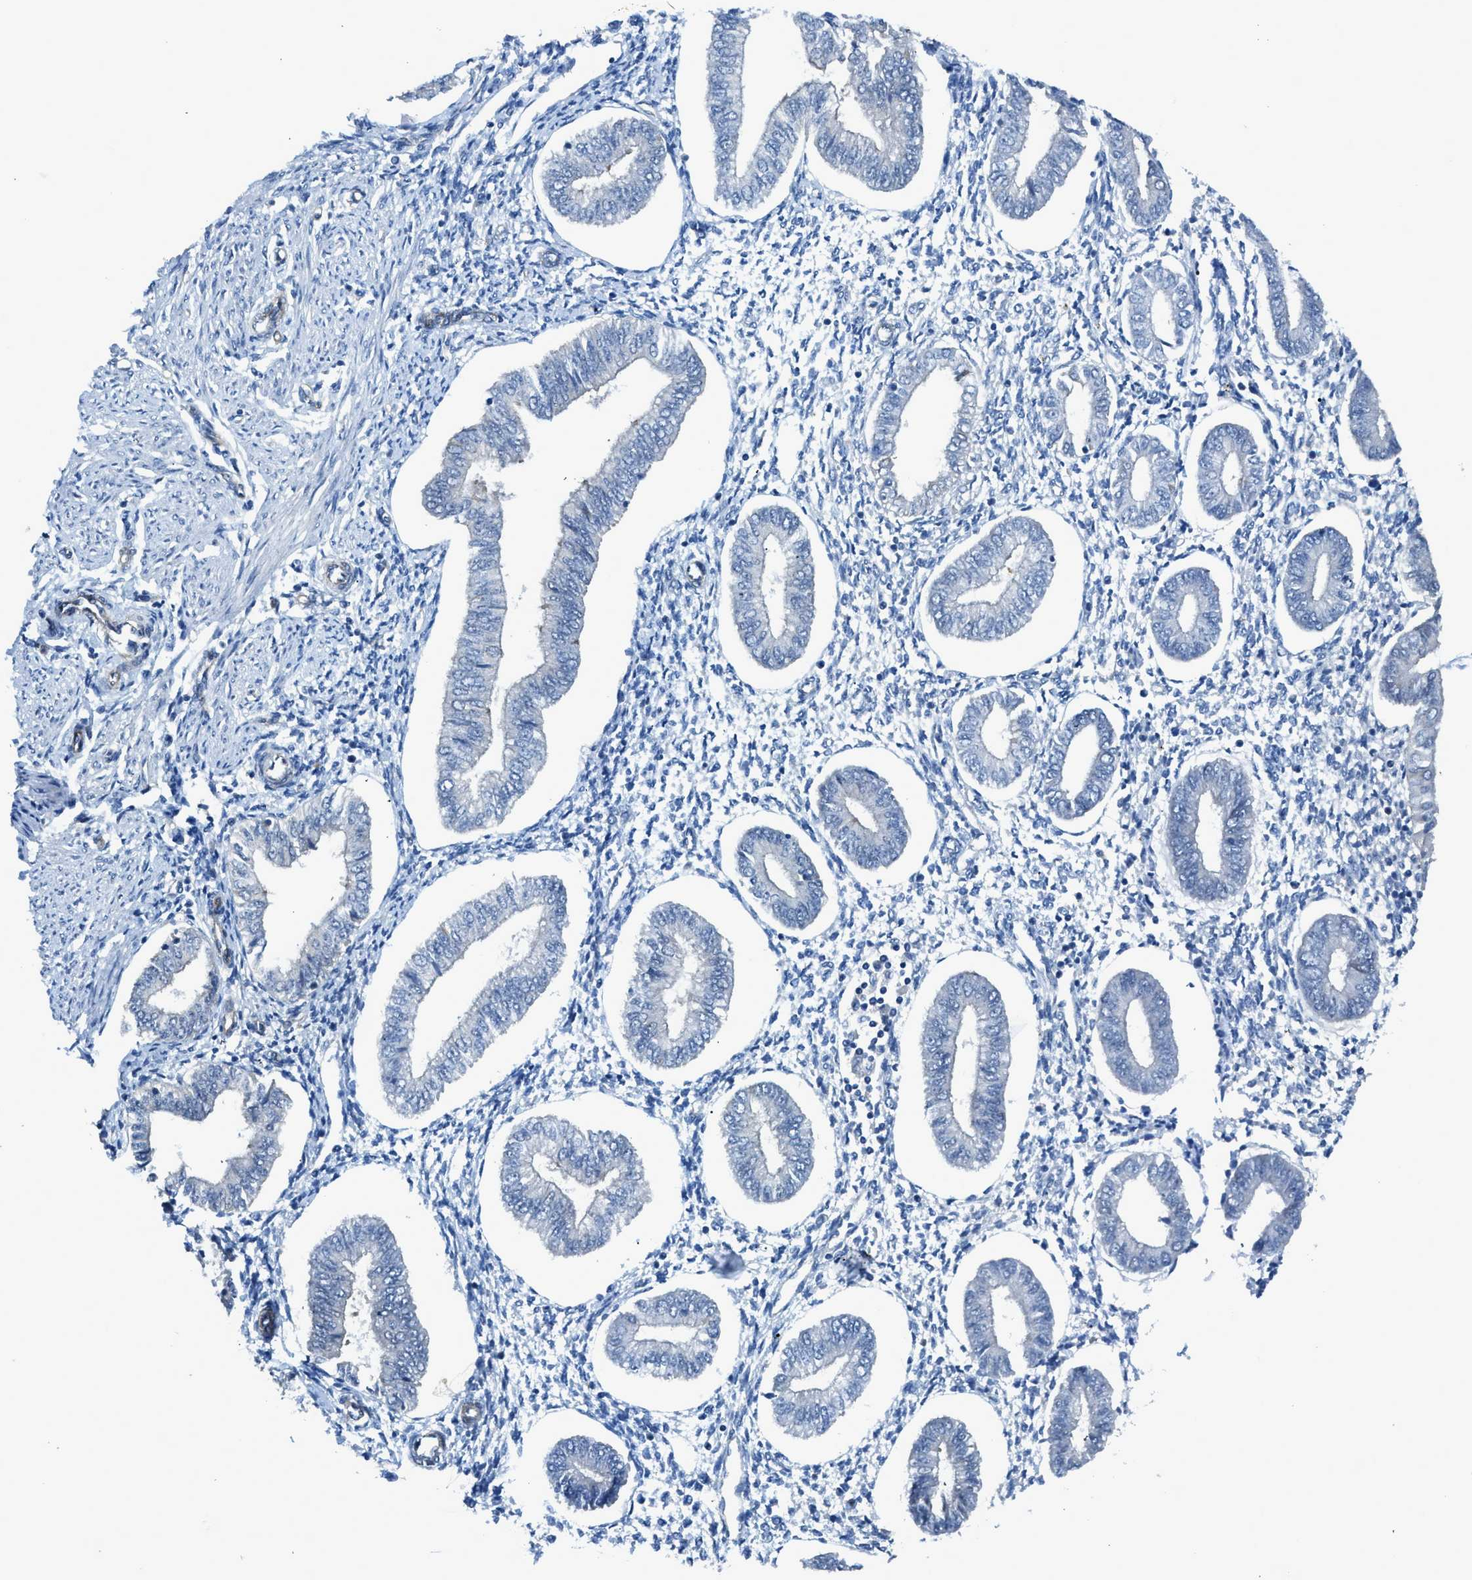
{"staining": {"intensity": "weak", "quantity": "<25%", "location": "cytoplasmic/membranous"}, "tissue": "endometrium", "cell_type": "Cells in endometrial stroma", "image_type": "normal", "snomed": [{"axis": "morphology", "description": "Normal tissue, NOS"}, {"axis": "topography", "description": "Endometrium"}], "caption": "Cells in endometrial stroma show no significant expression in normal endometrium.", "gene": "PRKN", "patient": {"sex": "female", "age": 50}}